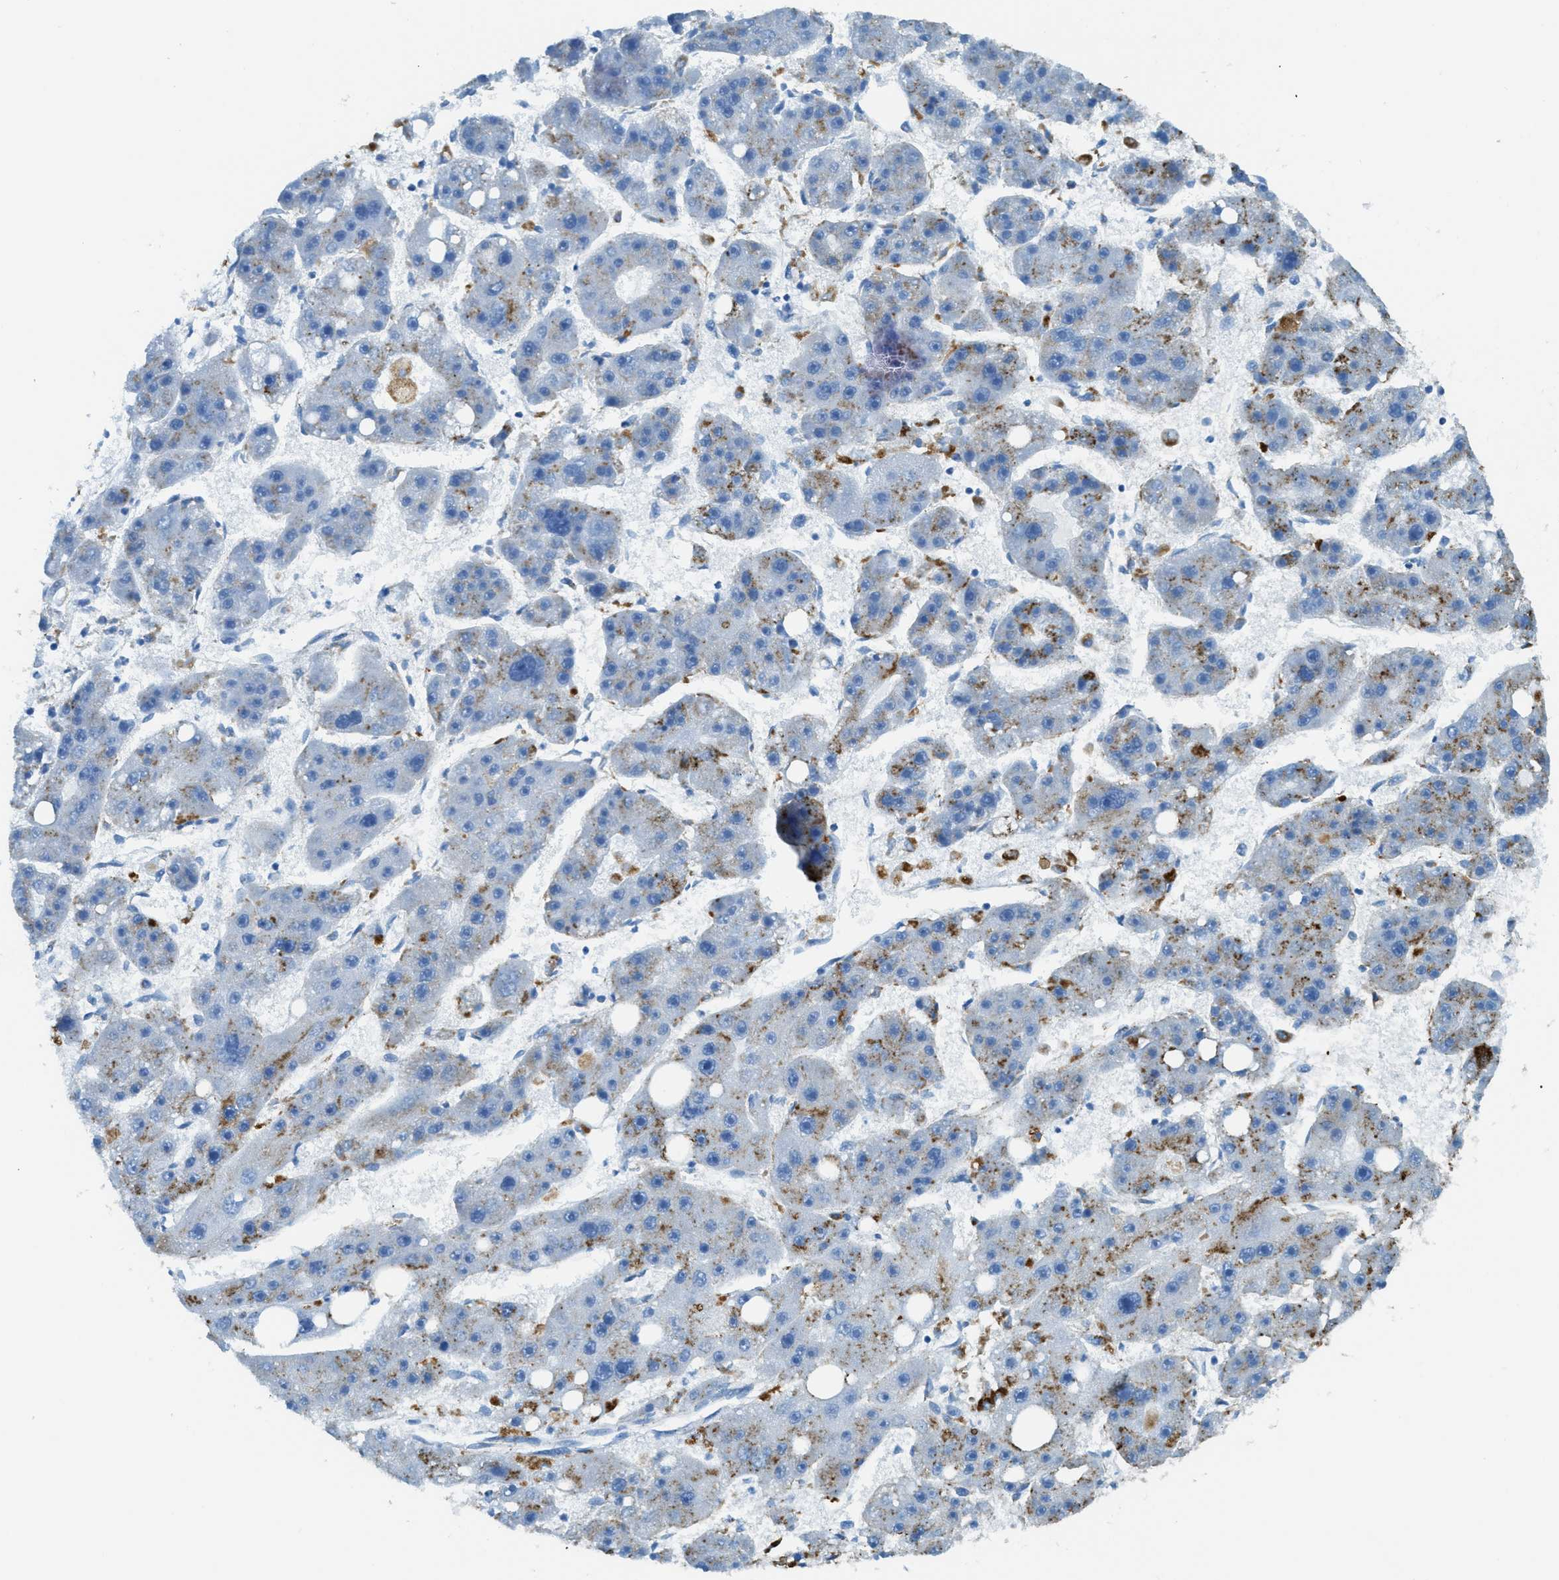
{"staining": {"intensity": "moderate", "quantity": "25%-75%", "location": "cytoplasmic/membranous"}, "tissue": "liver cancer", "cell_type": "Tumor cells", "image_type": "cancer", "snomed": [{"axis": "morphology", "description": "Carcinoma, Hepatocellular, NOS"}, {"axis": "topography", "description": "Liver"}], "caption": "Hepatocellular carcinoma (liver) stained for a protein displays moderate cytoplasmic/membranous positivity in tumor cells. The protein of interest is shown in brown color, while the nuclei are stained blue.", "gene": "SCARB2", "patient": {"sex": "female", "age": 61}}